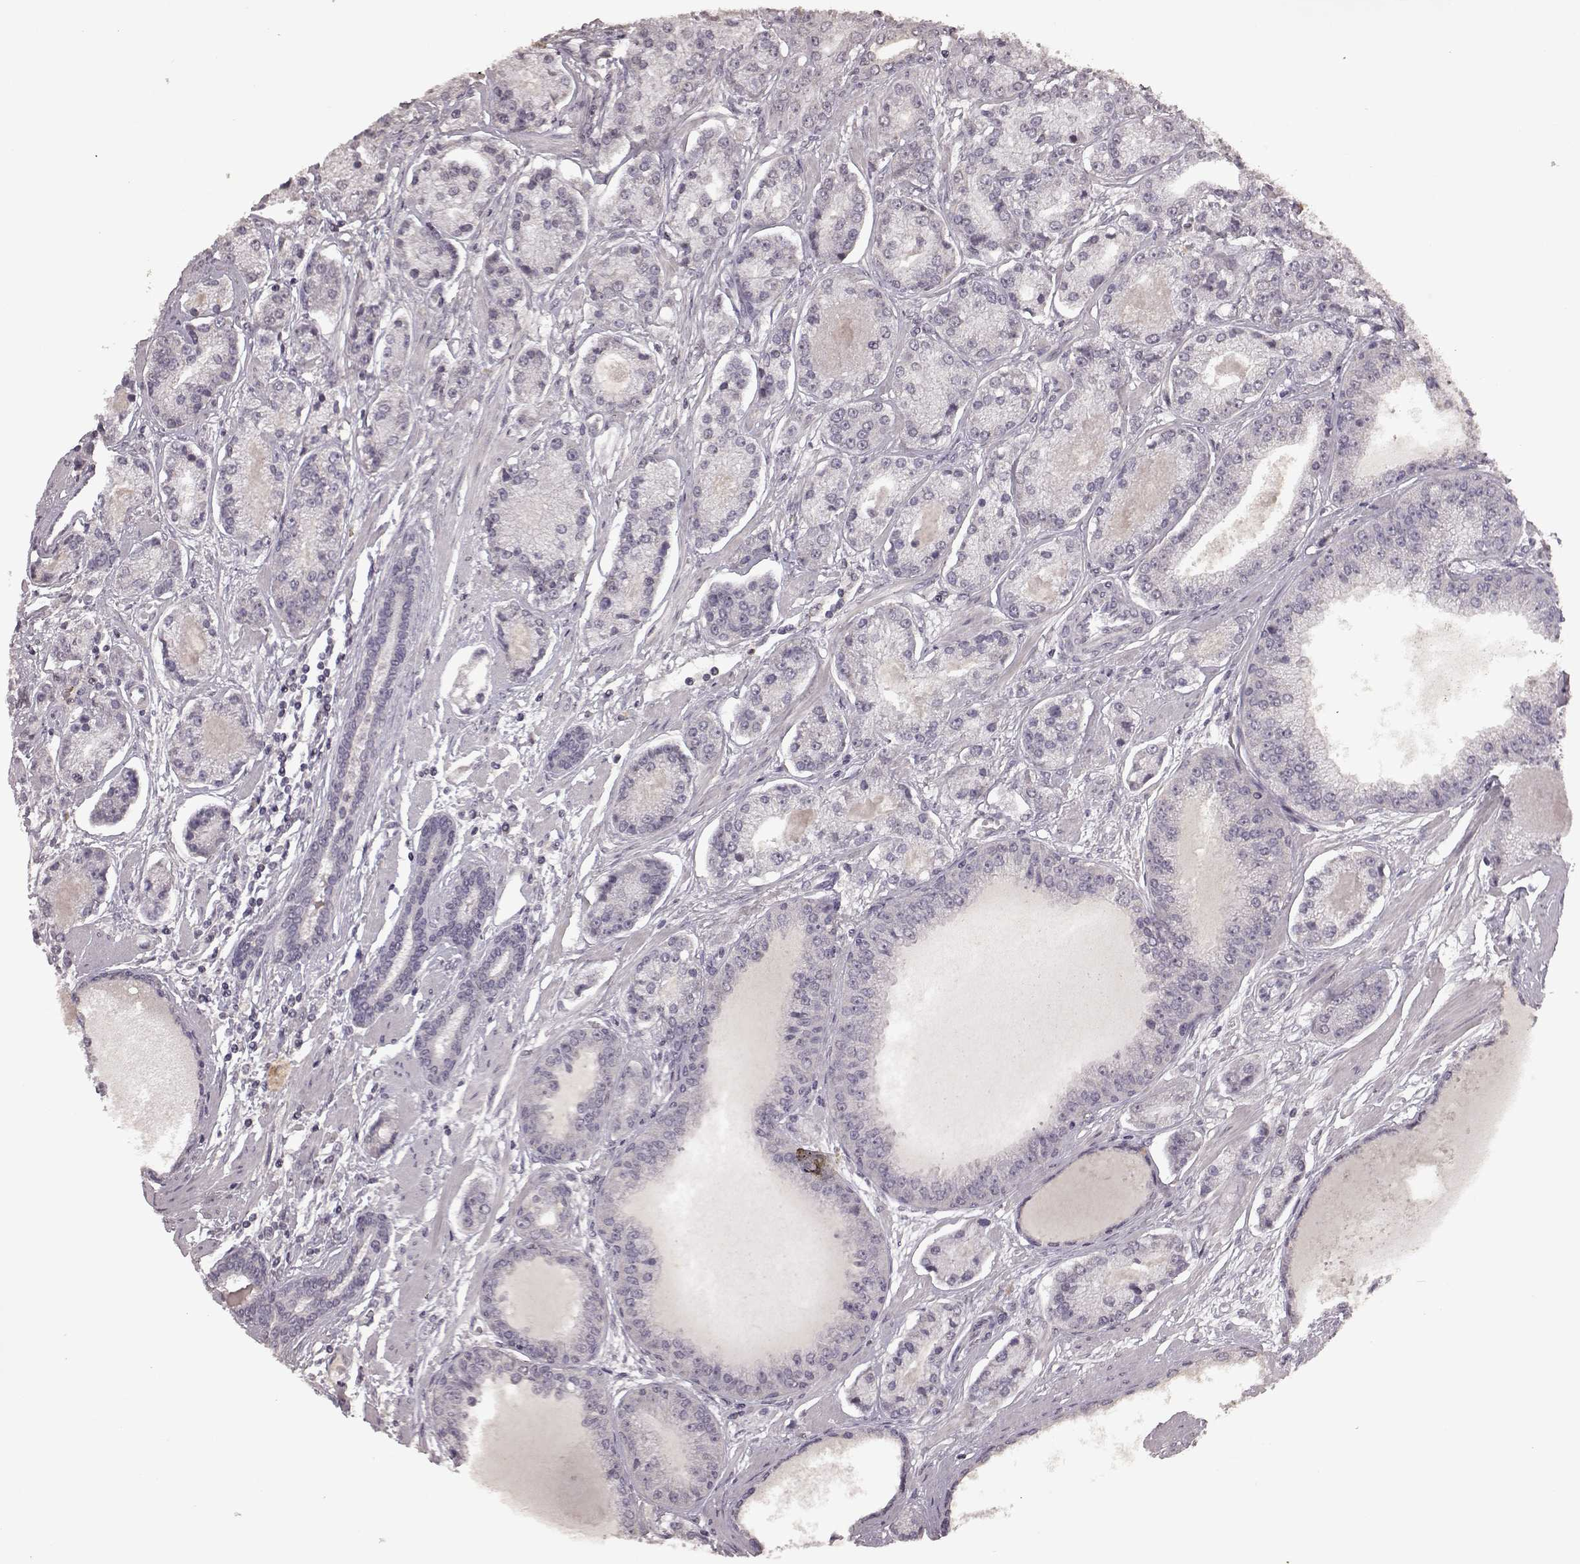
{"staining": {"intensity": "negative", "quantity": "none", "location": "none"}, "tissue": "prostate cancer", "cell_type": "Tumor cells", "image_type": "cancer", "snomed": [{"axis": "morphology", "description": "Adenocarcinoma, NOS"}, {"axis": "topography", "description": "Prostate"}], "caption": "Immunohistochemistry histopathology image of adenocarcinoma (prostate) stained for a protein (brown), which displays no staining in tumor cells.", "gene": "LHB", "patient": {"sex": "male", "age": 64}}